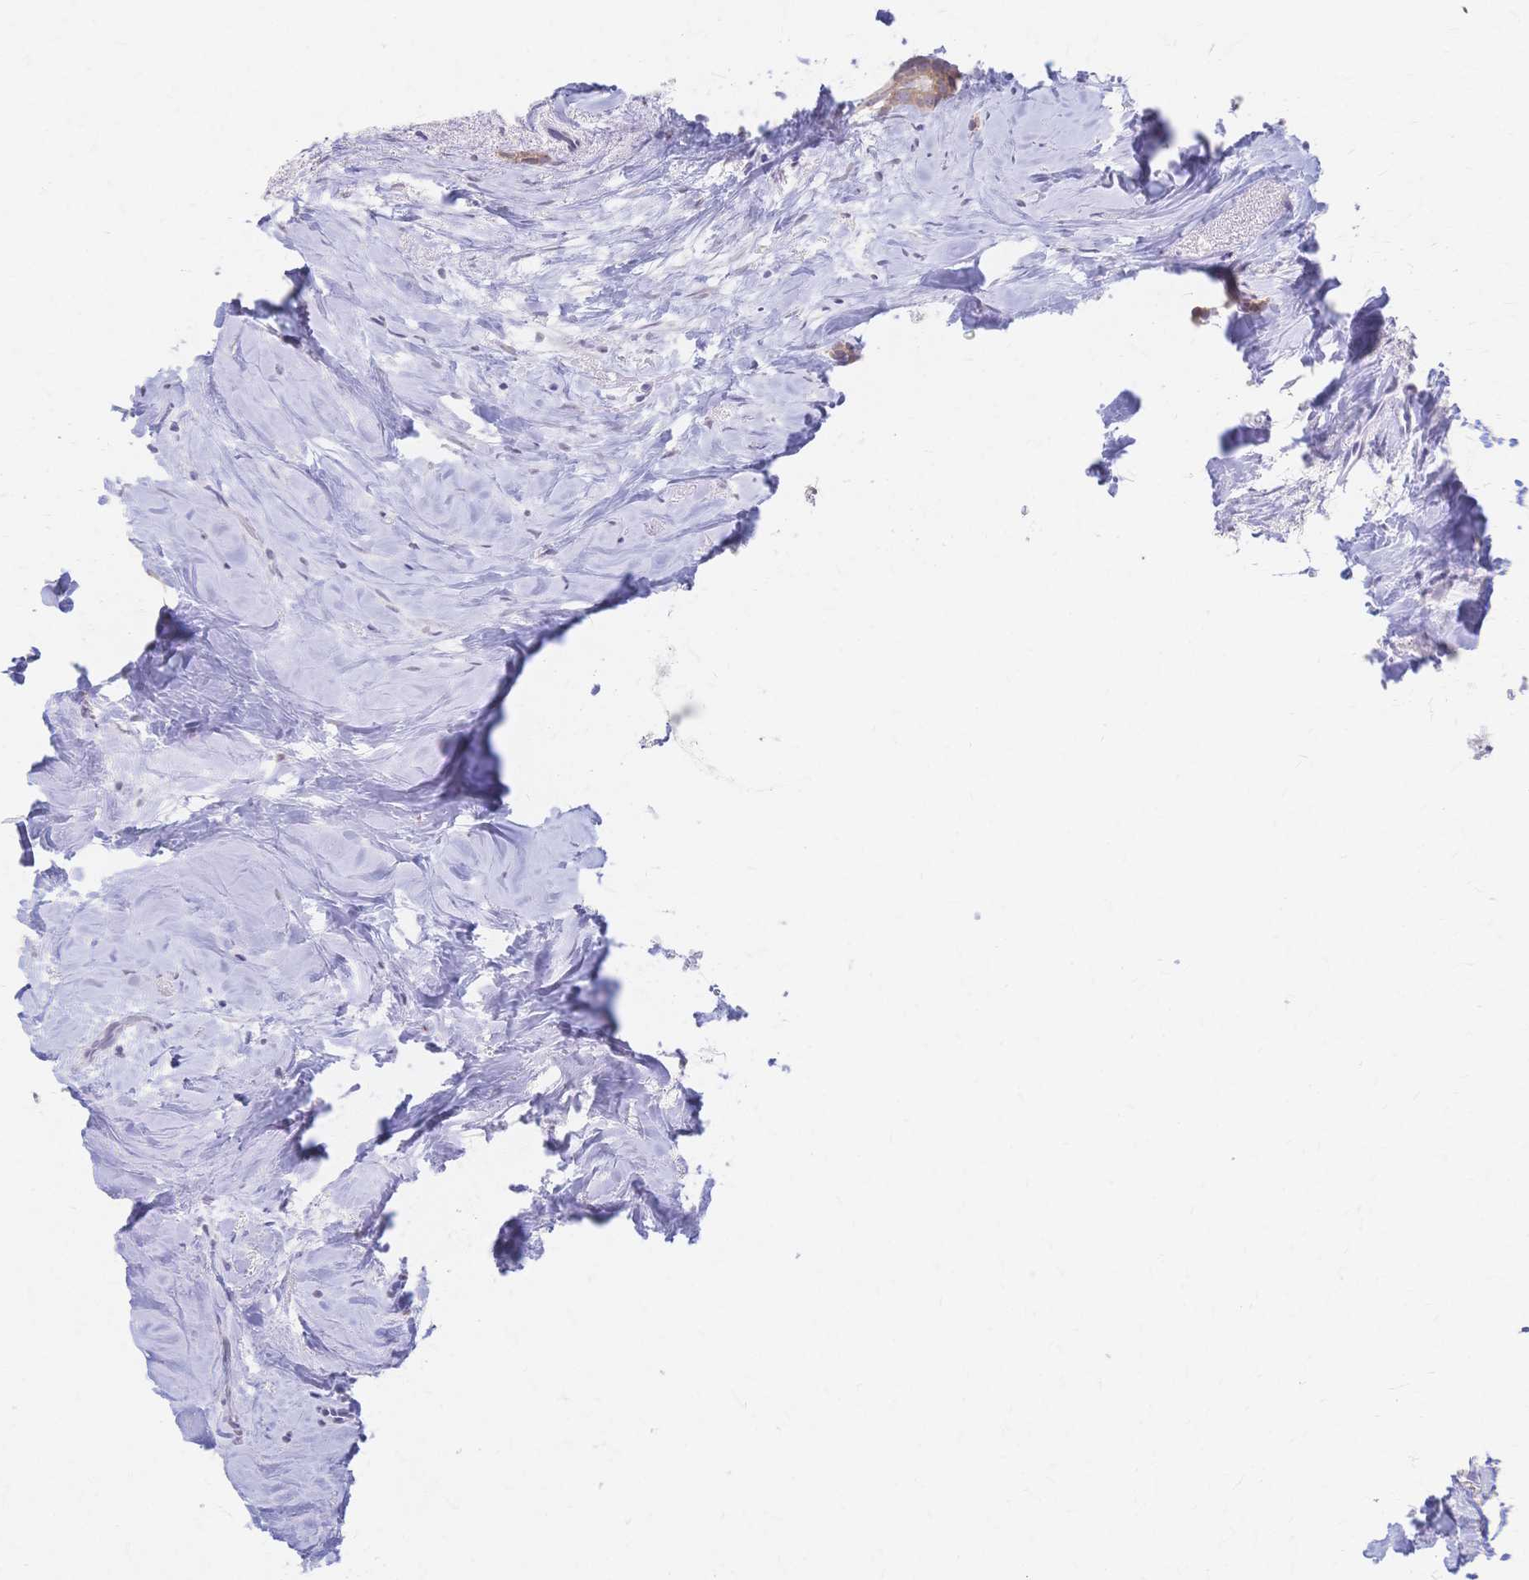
{"staining": {"intensity": "weak", "quantity": ">75%", "location": "cytoplasmic/membranous"}, "tissue": "breast cancer", "cell_type": "Tumor cells", "image_type": "cancer", "snomed": [{"axis": "morphology", "description": "Duct carcinoma"}, {"axis": "topography", "description": "Breast"}], "caption": "IHC histopathology image of neoplastic tissue: breast cancer stained using immunohistochemistry exhibits low levels of weak protein expression localized specifically in the cytoplasmic/membranous of tumor cells, appearing as a cytoplasmic/membranous brown color.", "gene": "CYB5A", "patient": {"sex": "female", "age": 65}}